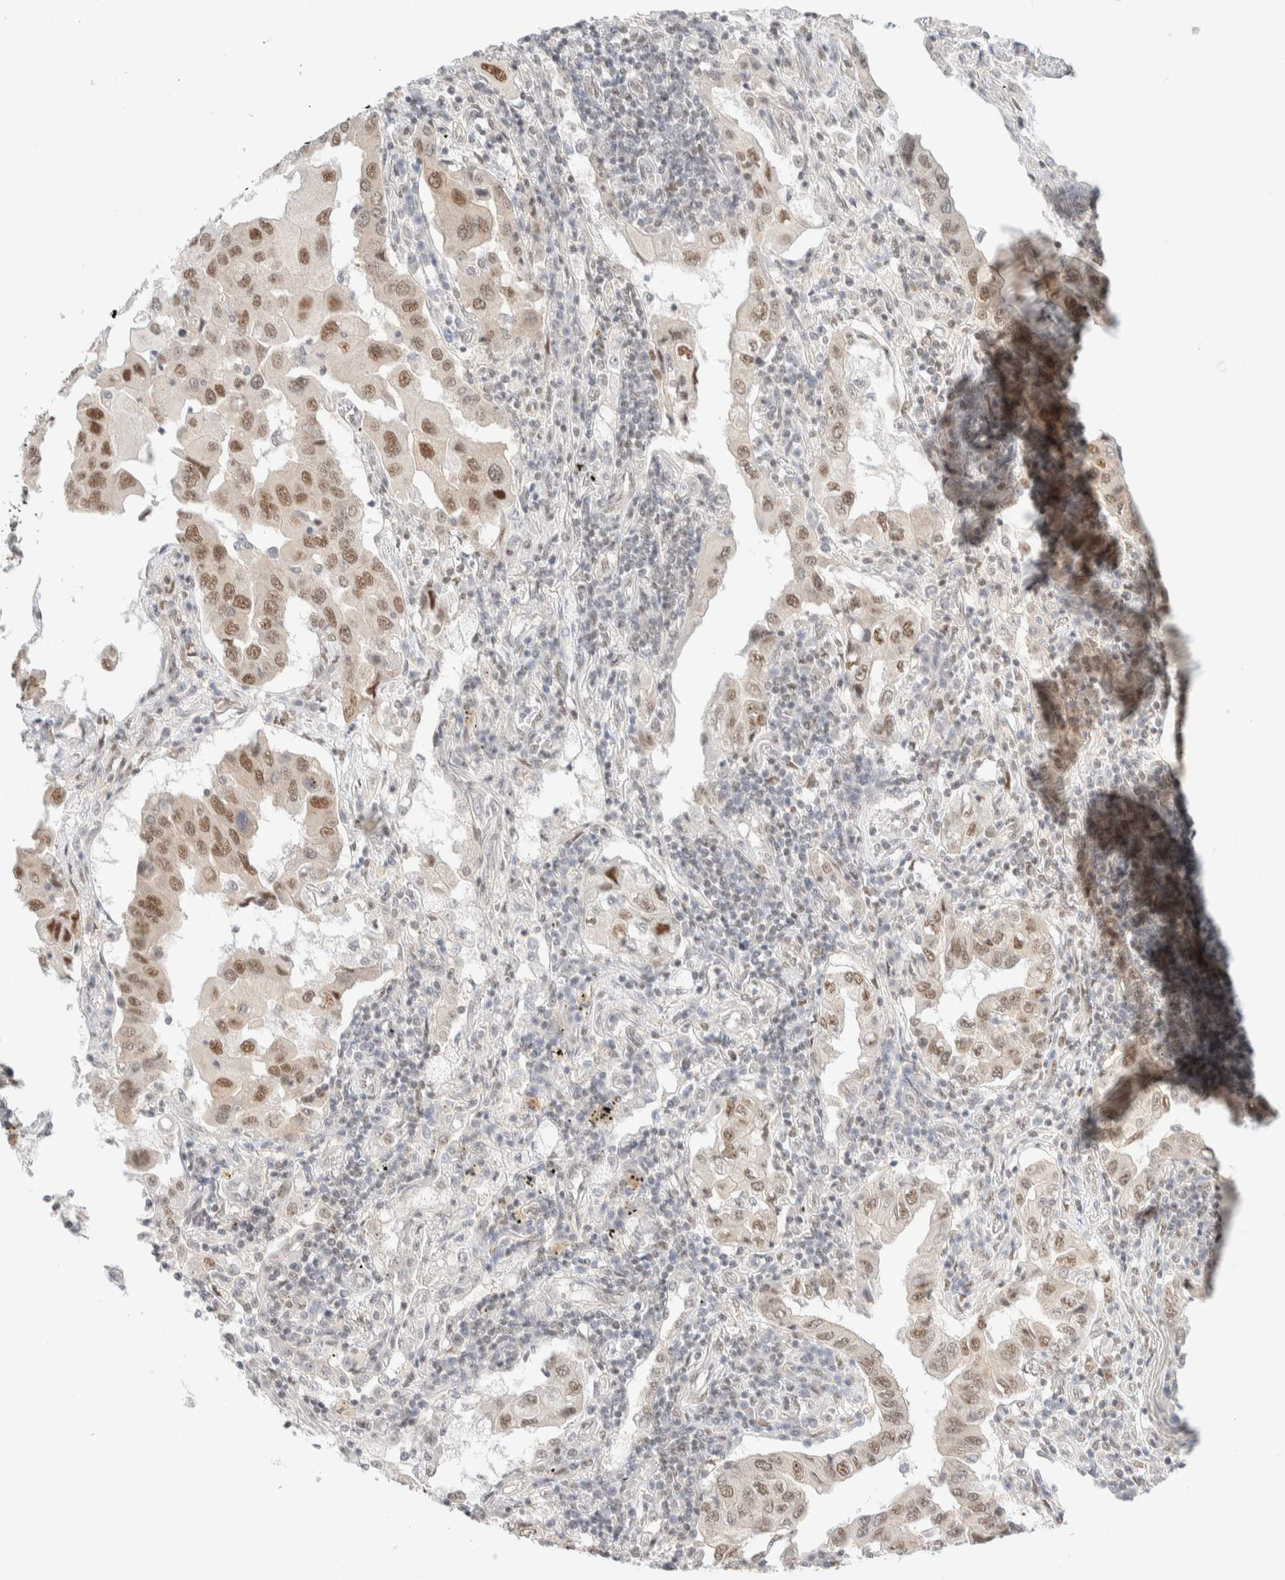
{"staining": {"intensity": "moderate", "quantity": ">75%", "location": "nuclear"}, "tissue": "lung cancer", "cell_type": "Tumor cells", "image_type": "cancer", "snomed": [{"axis": "morphology", "description": "Adenocarcinoma, NOS"}, {"axis": "topography", "description": "Lung"}], "caption": "Lung cancer (adenocarcinoma) stained for a protein exhibits moderate nuclear positivity in tumor cells.", "gene": "PYGO2", "patient": {"sex": "female", "age": 65}}